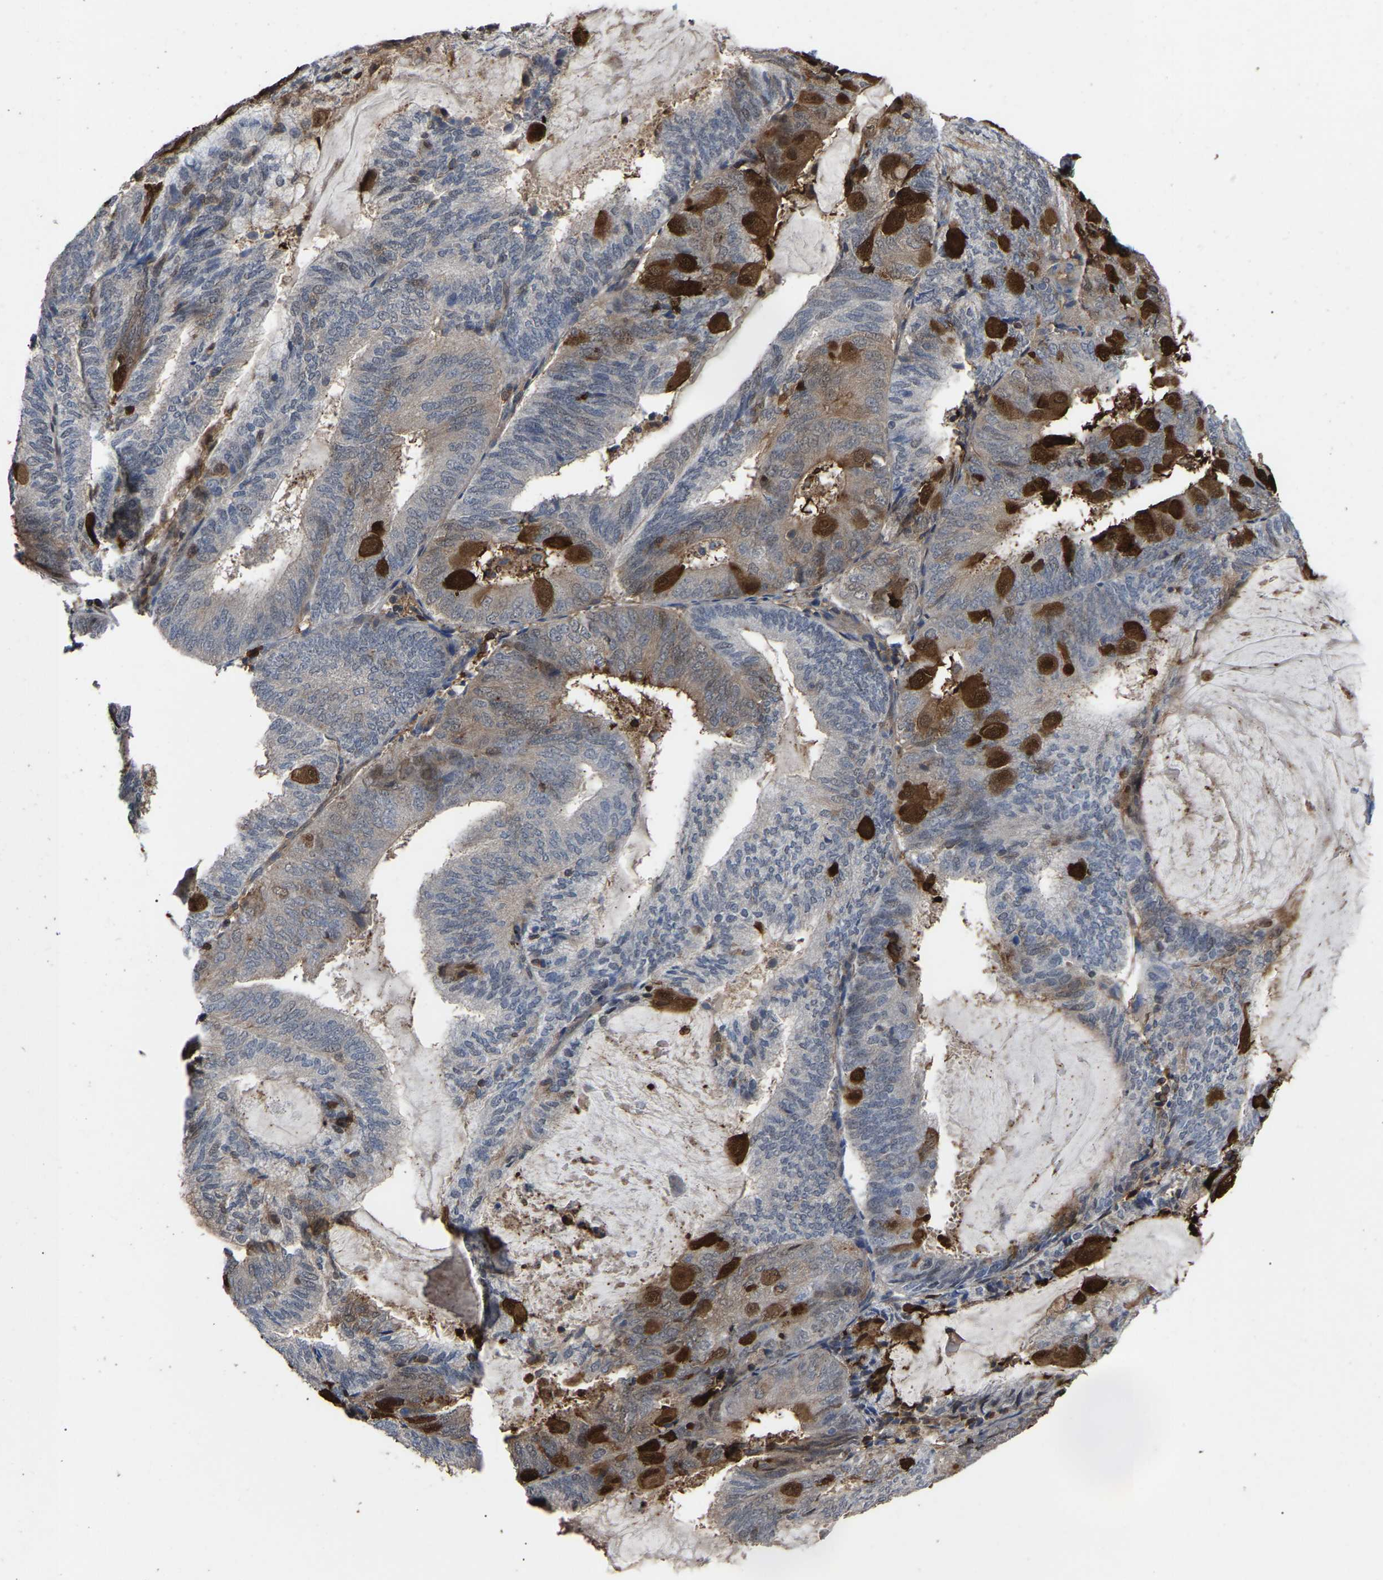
{"staining": {"intensity": "moderate", "quantity": "<25%", "location": "cytoplasmic/membranous"}, "tissue": "endometrial cancer", "cell_type": "Tumor cells", "image_type": "cancer", "snomed": [{"axis": "morphology", "description": "Adenocarcinoma, NOS"}, {"axis": "topography", "description": "Endometrium"}], "caption": "Immunohistochemistry micrograph of human endometrial adenocarcinoma stained for a protein (brown), which demonstrates low levels of moderate cytoplasmic/membranous positivity in about <25% of tumor cells.", "gene": "CIT", "patient": {"sex": "female", "age": 81}}